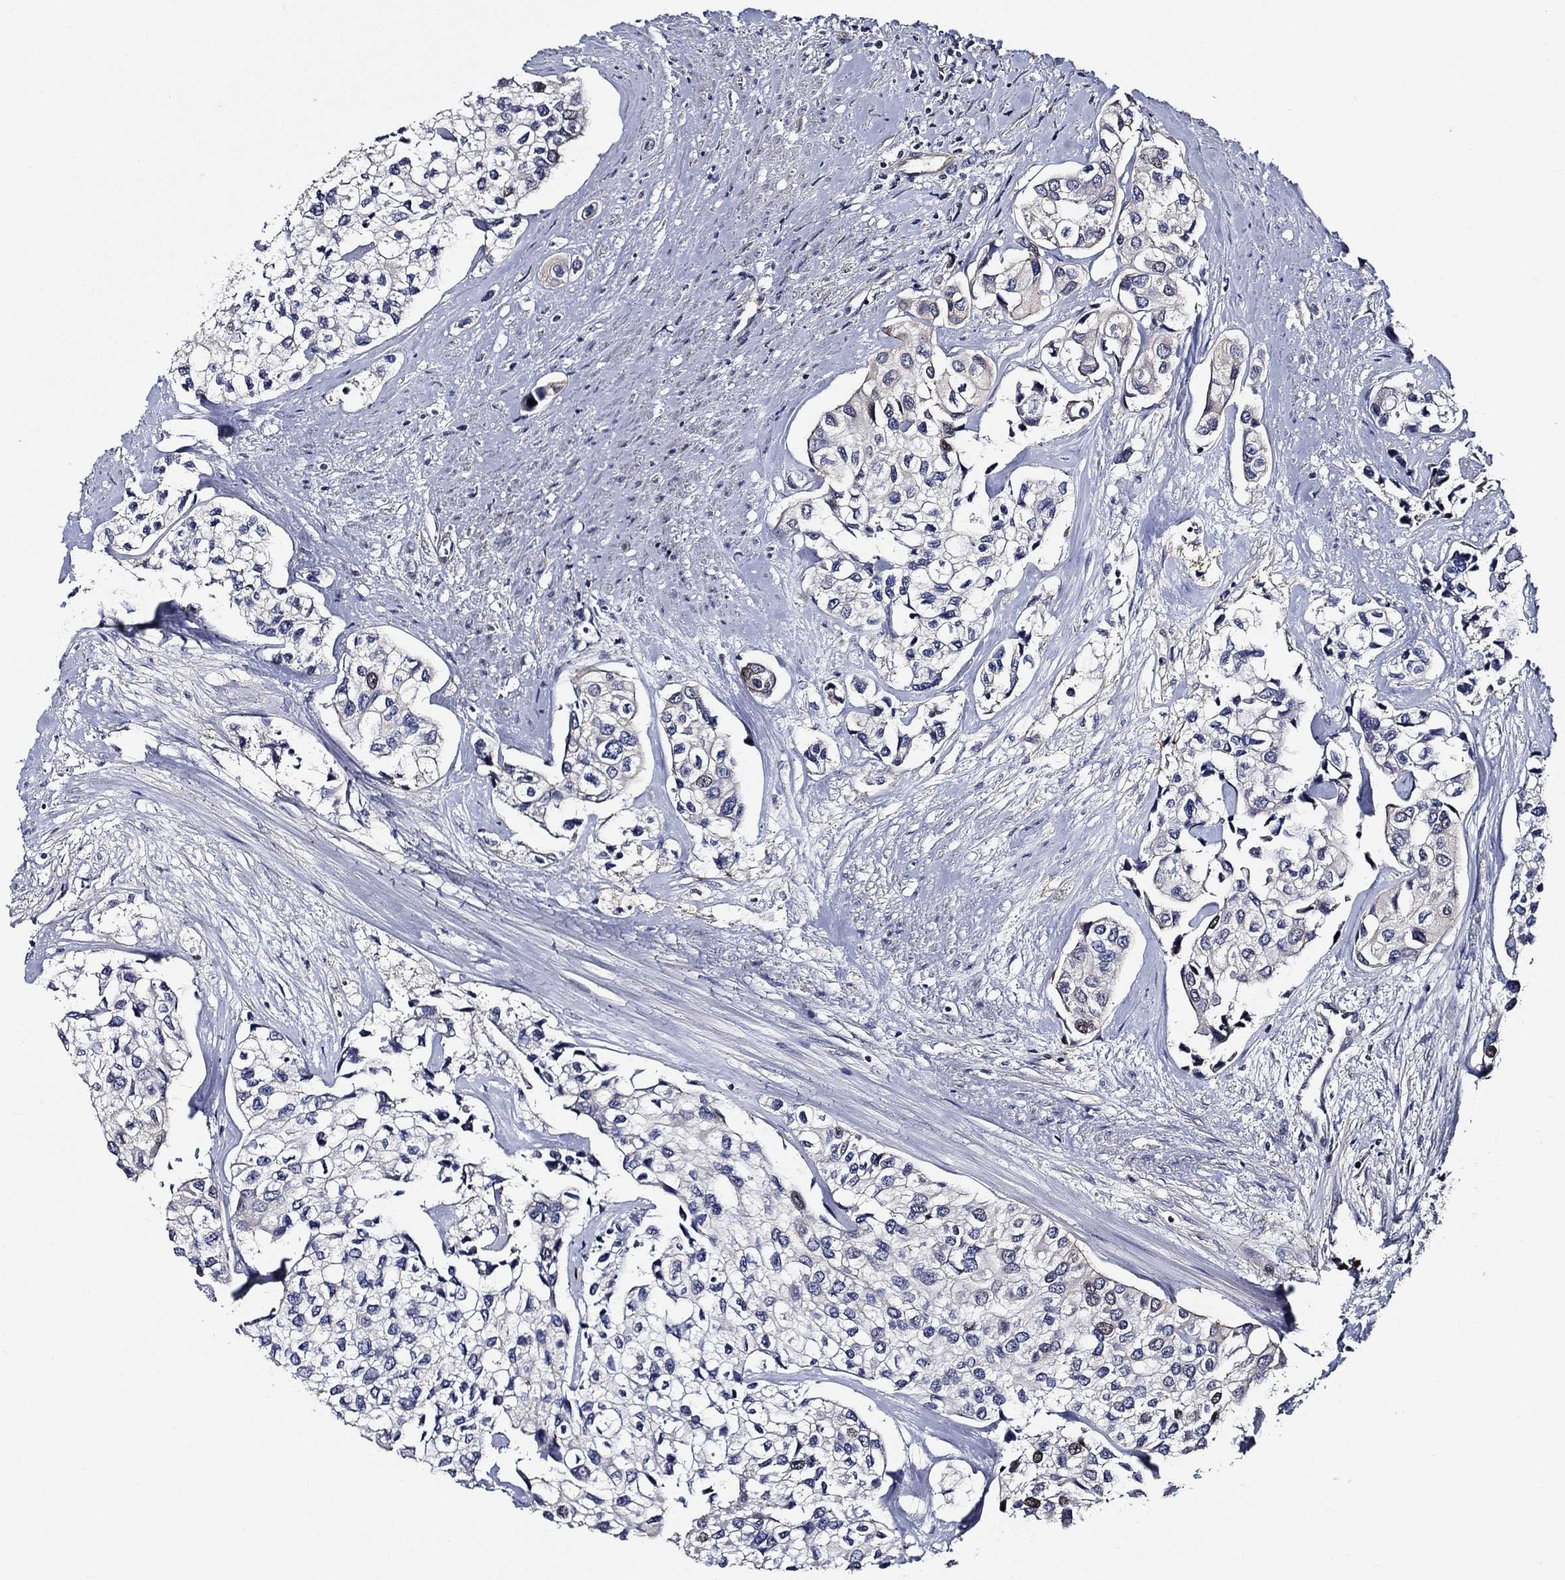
{"staining": {"intensity": "negative", "quantity": "none", "location": "none"}, "tissue": "urothelial cancer", "cell_type": "Tumor cells", "image_type": "cancer", "snomed": [{"axis": "morphology", "description": "Urothelial carcinoma, High grade"}, {"axis": "topography", "description": "Urinary bladder"}], "caption": "Immunohistochemistry of human urothelial cancer shows no expression in tumor cells.", "gene": "KIF20B", "patient": {"sex": "male", "age": 73}}